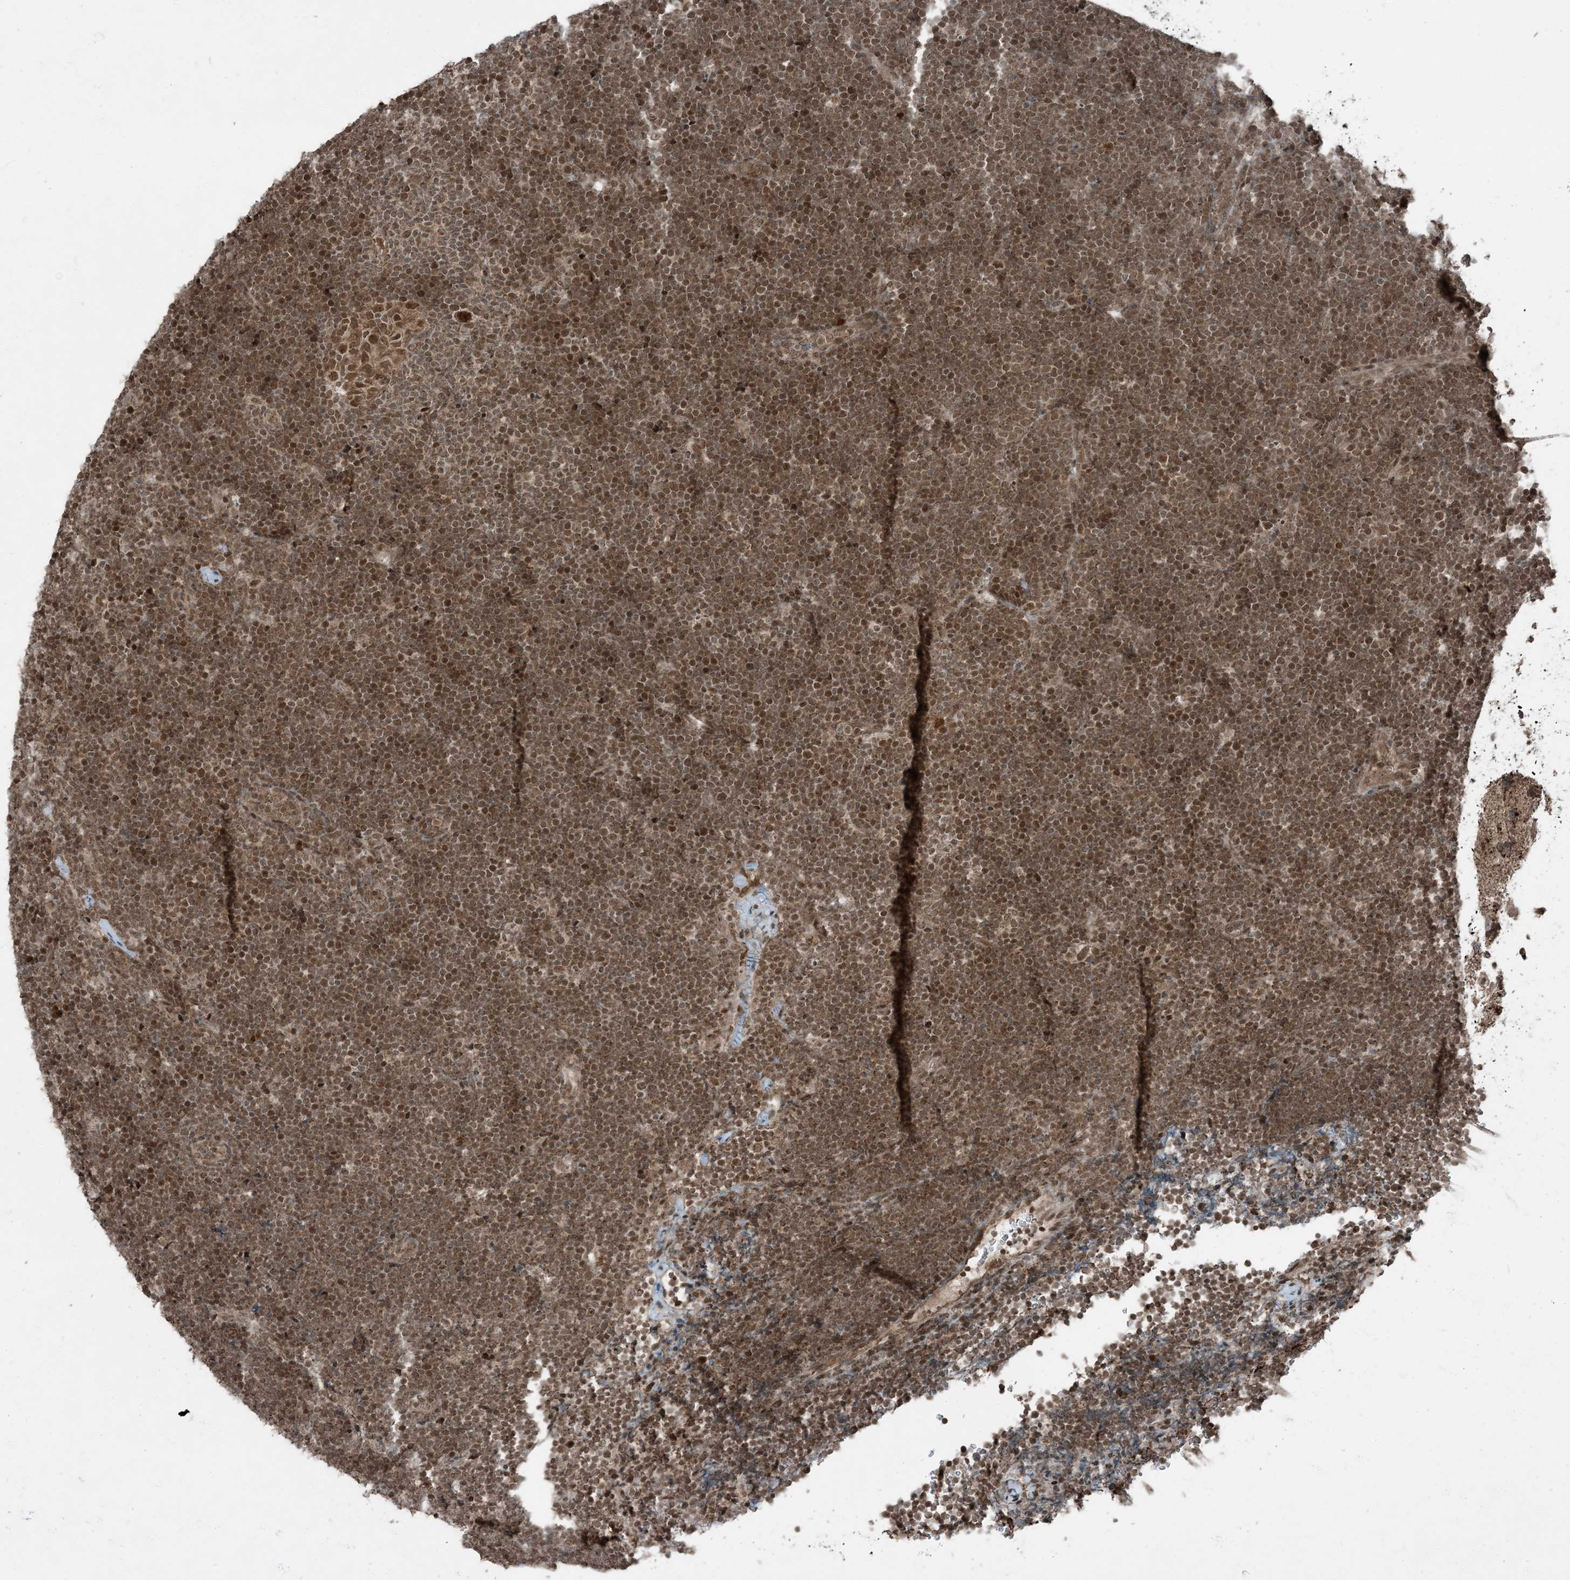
{"staining": {"intensity": "moderate", "quantity": ">75%", "location": "nuclear"}, "tissue": "lymphoma", "cell_type": "Tumor cells", "image_type": "cancer", "snomed": [{"axis": "morphology", "description": "Malignant lymphoma, non-Hodgkin's type, High grade"}, {"axis": "topography", "description": "Lymph node"}], "caption": "A medium amount of moderate nuclear staining is appreciated in about >75% of tumor cells in lymphoma tissue. (Brightfield microscopy of DAB IHC at high magnification).", "gene": "TRAPPC12", "patient": {"sex": "male", "age": 13}}